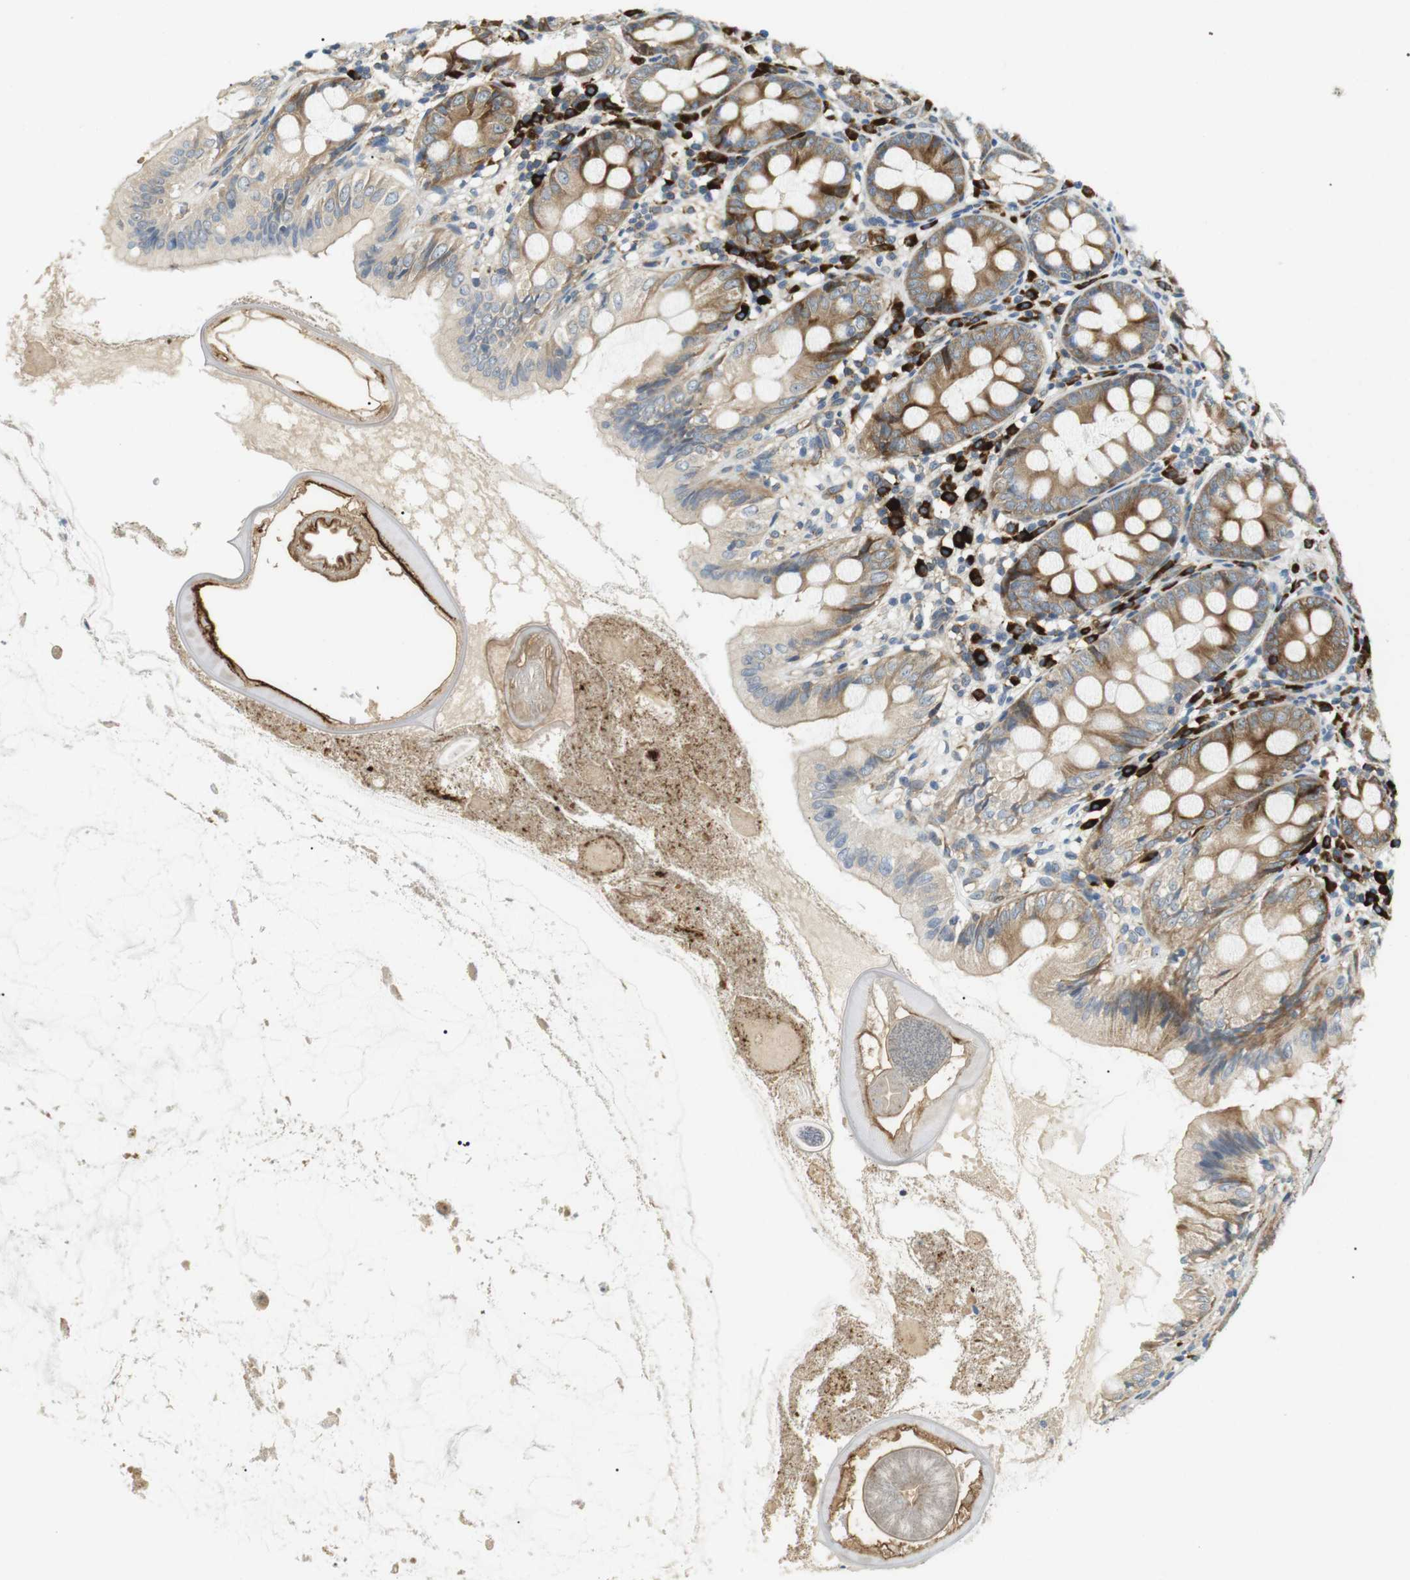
{"staining": {"intensity": "moderate", "quantity": ">75%", "location": "cytoplasmic/membranous"}, "tissue": "appendix", "cell_type": "Glandular cells", "image_type": "normal", "snomed": [{"axis": "morphology", "description": "Normal tissue, NOS"}, {"axis": "topography", "description": "Appendix"}], "caption": "An immunohistochemistry (IHC) micrograph of benign tissue is shown. Protein staining in brown labels moderate cytoplasmic/membranous positivity in appendix within glandular cells.", "gene": "TMEM200A", "patient": {"sex": "female", "age": 77}}